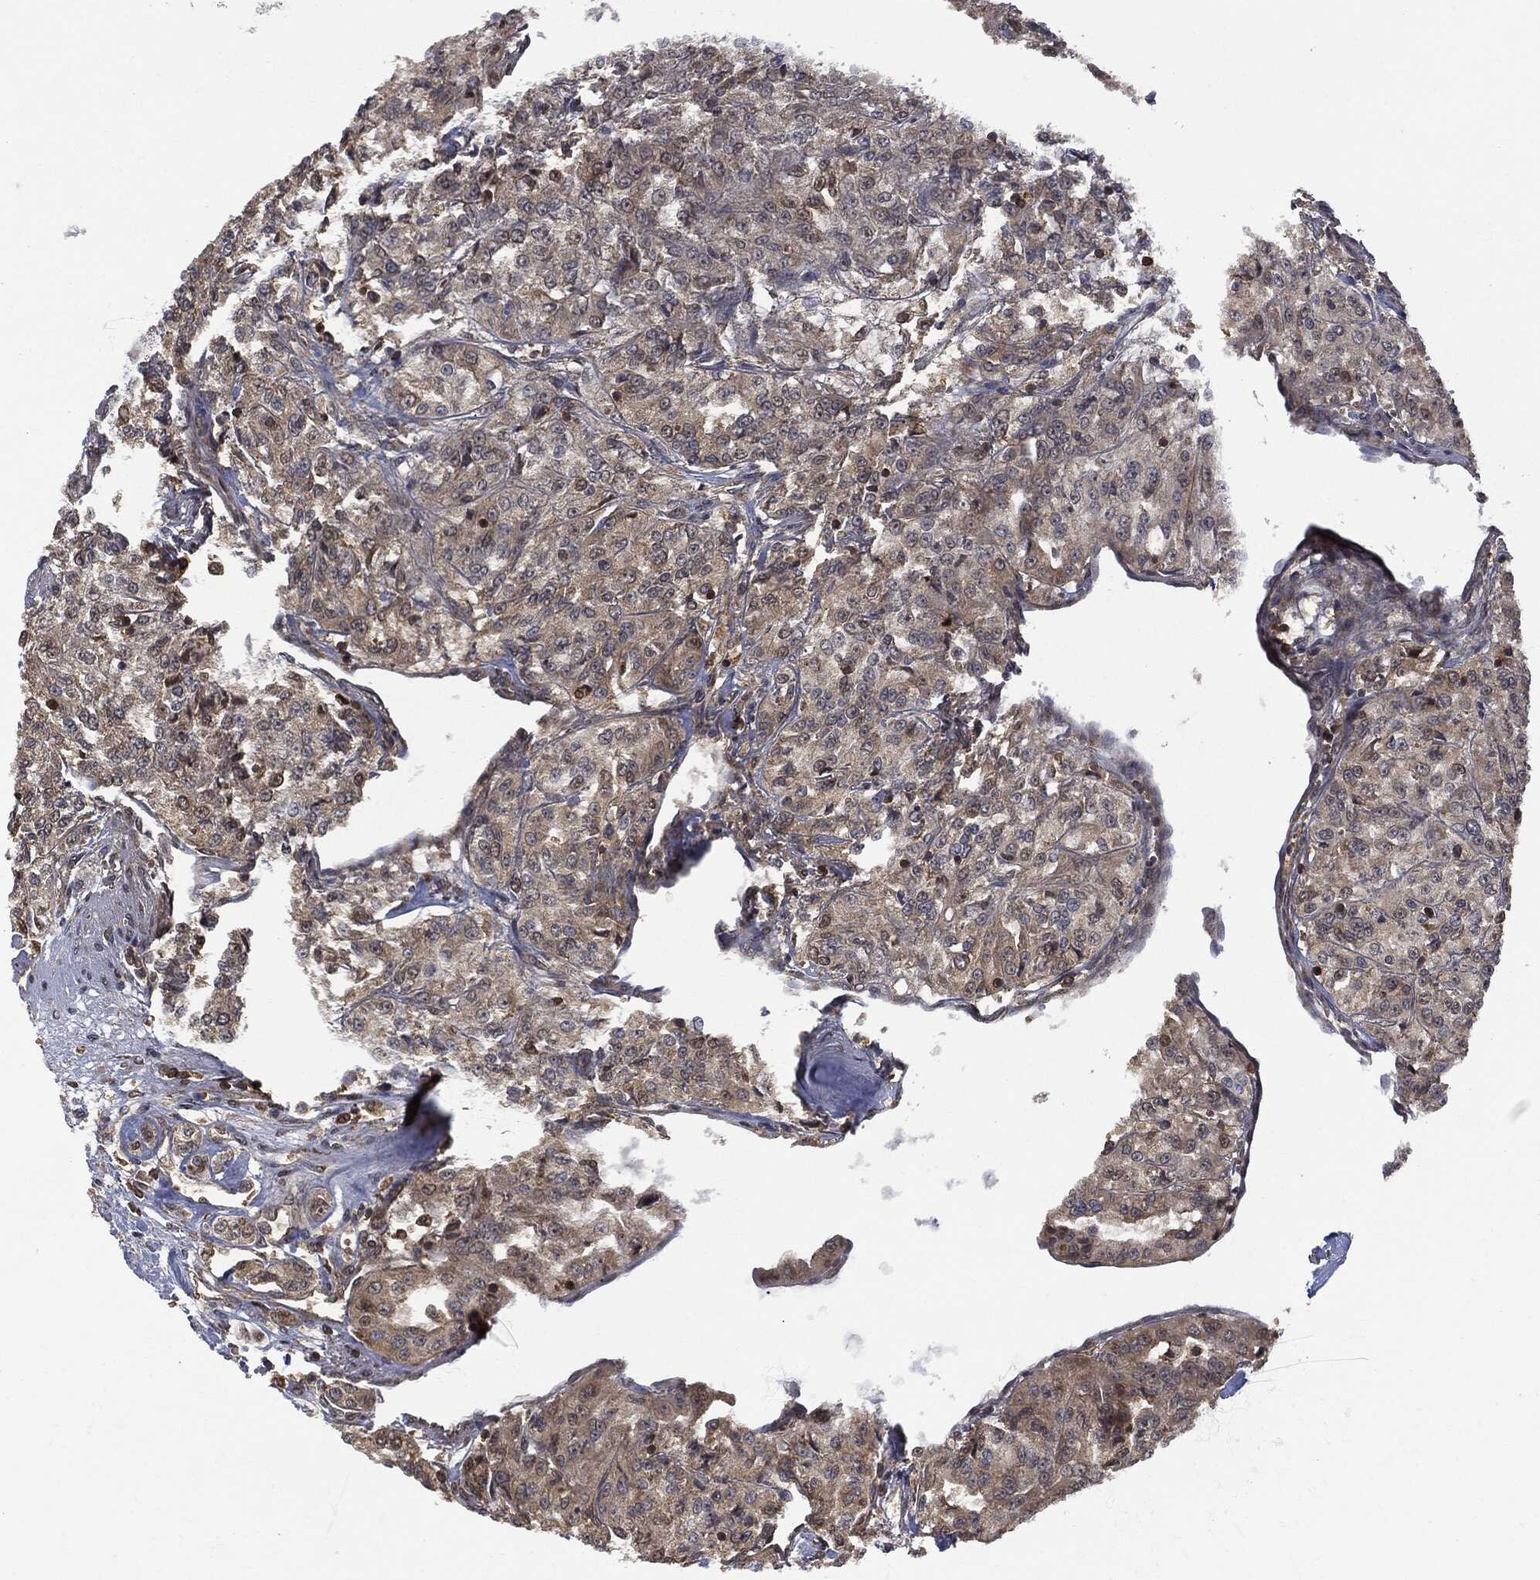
{"staining": {"intensity": "weak", "quantity": "<25%", "location": "cytoplasmic/membranous"}, "tissue": "renal cancer", "cell_type": "Tumor cells", "image_type": "cancer", "snomed": [{"axis": "morphology", "description": "Adenocarcinoma, NOS"}, {"axis": "topography", "description": "Kidney"}], "caption": "Photomicrograph shows no significant protein expression in tumor cells of renal adenocarcinoma.", "gene": "PSMB10", "patient": {"sex": "female", "age": 63}}